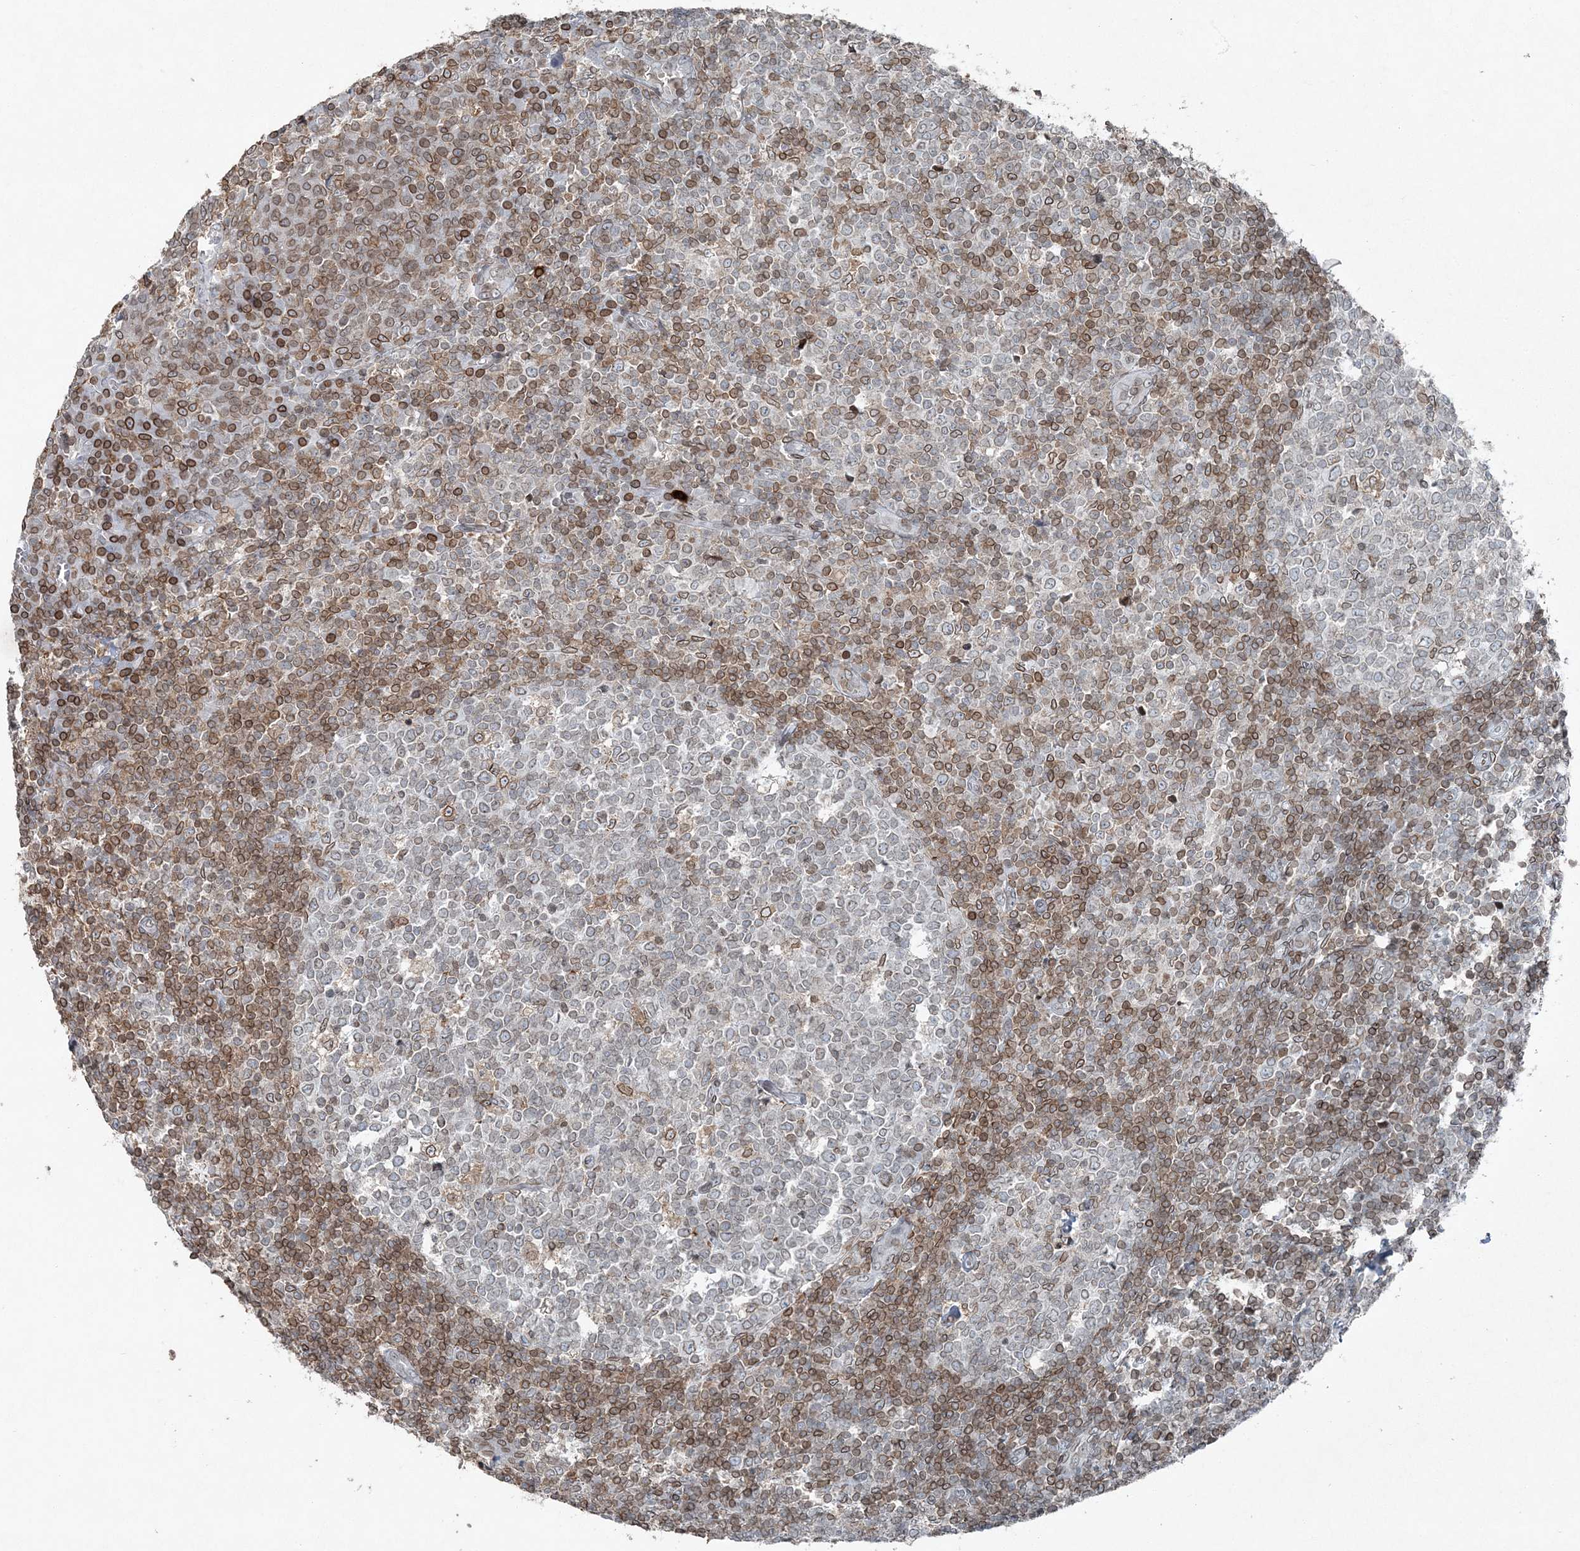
{"staining": {"intensity": "moderate", "quantity": "<25%", "location": "cytoplasmic/membranous,nuclear"}, "tissue": "tonsil", "cell_type": "Germinal center cells", "image_type": "normal", "snomed": [{"axis": "morphology", "description": "Normal tissue, NOS"}, {"axis": "topography", "description": "Tonsil"}], "caption": "The immunohistochemical stain labels moderate cytoplasmic/membranous,nuclear positivity in germinal center cells of normal tonsil.", "gene": "GJD4", "patient": {"sex": "female", "age": 19}}